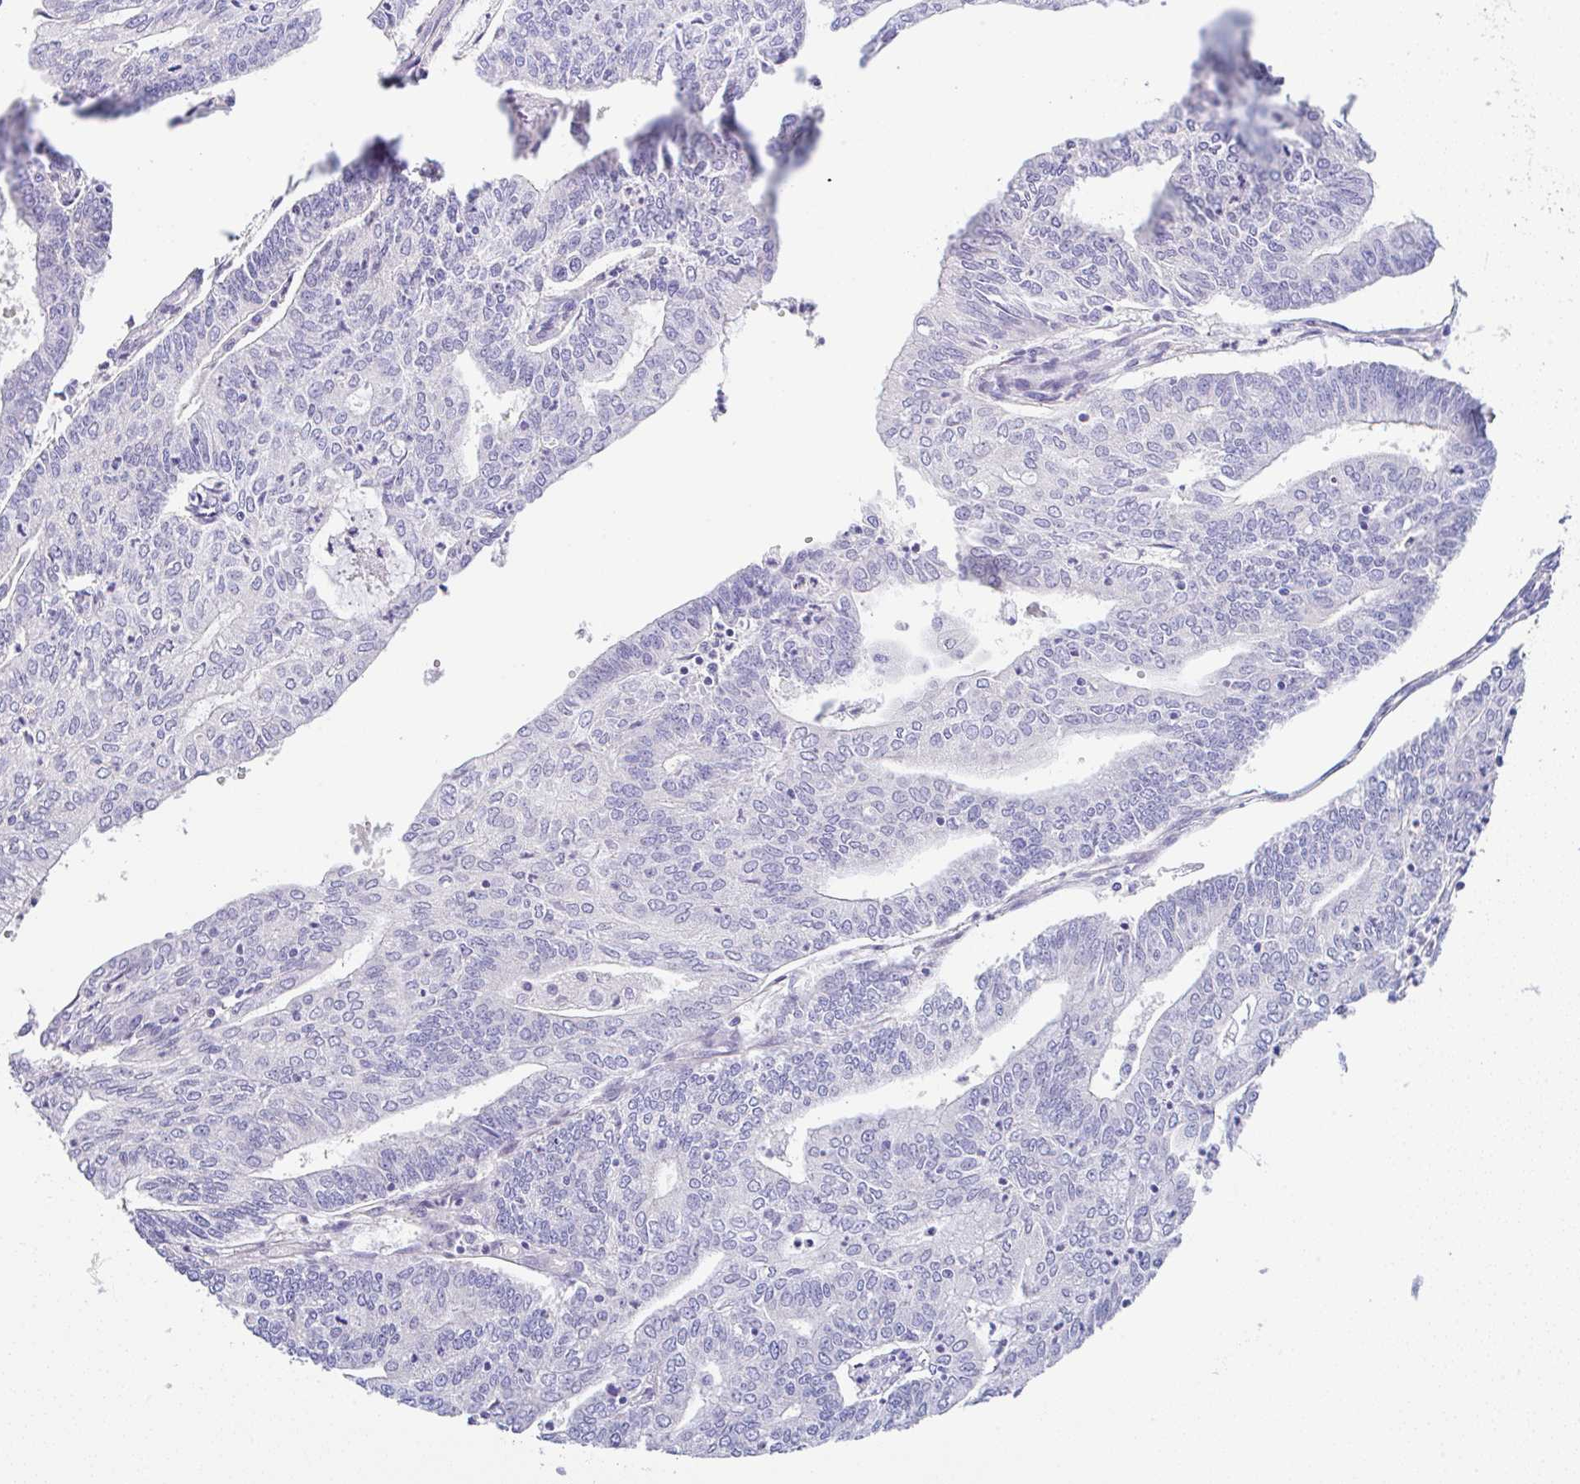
{"staining": {"intensity": "negative", "quantity": "none", "location": "none"}, "tissue": "endometrial cancer", "cell_type": "Tumor cells", "image_type": "cancer", "snomed": [{"axis": "morphology", "description": "Adenocarcinoma, NOS"}, {"axis": "topography", "description": "Endometrium"}], "caption": "Immunohistochemistry of human endometrial cancer (adenocarcinoma) reveals no expression in tumor cells.", "gene": "SERPINE3", "patient": {"sex": "female", "age": 61}}